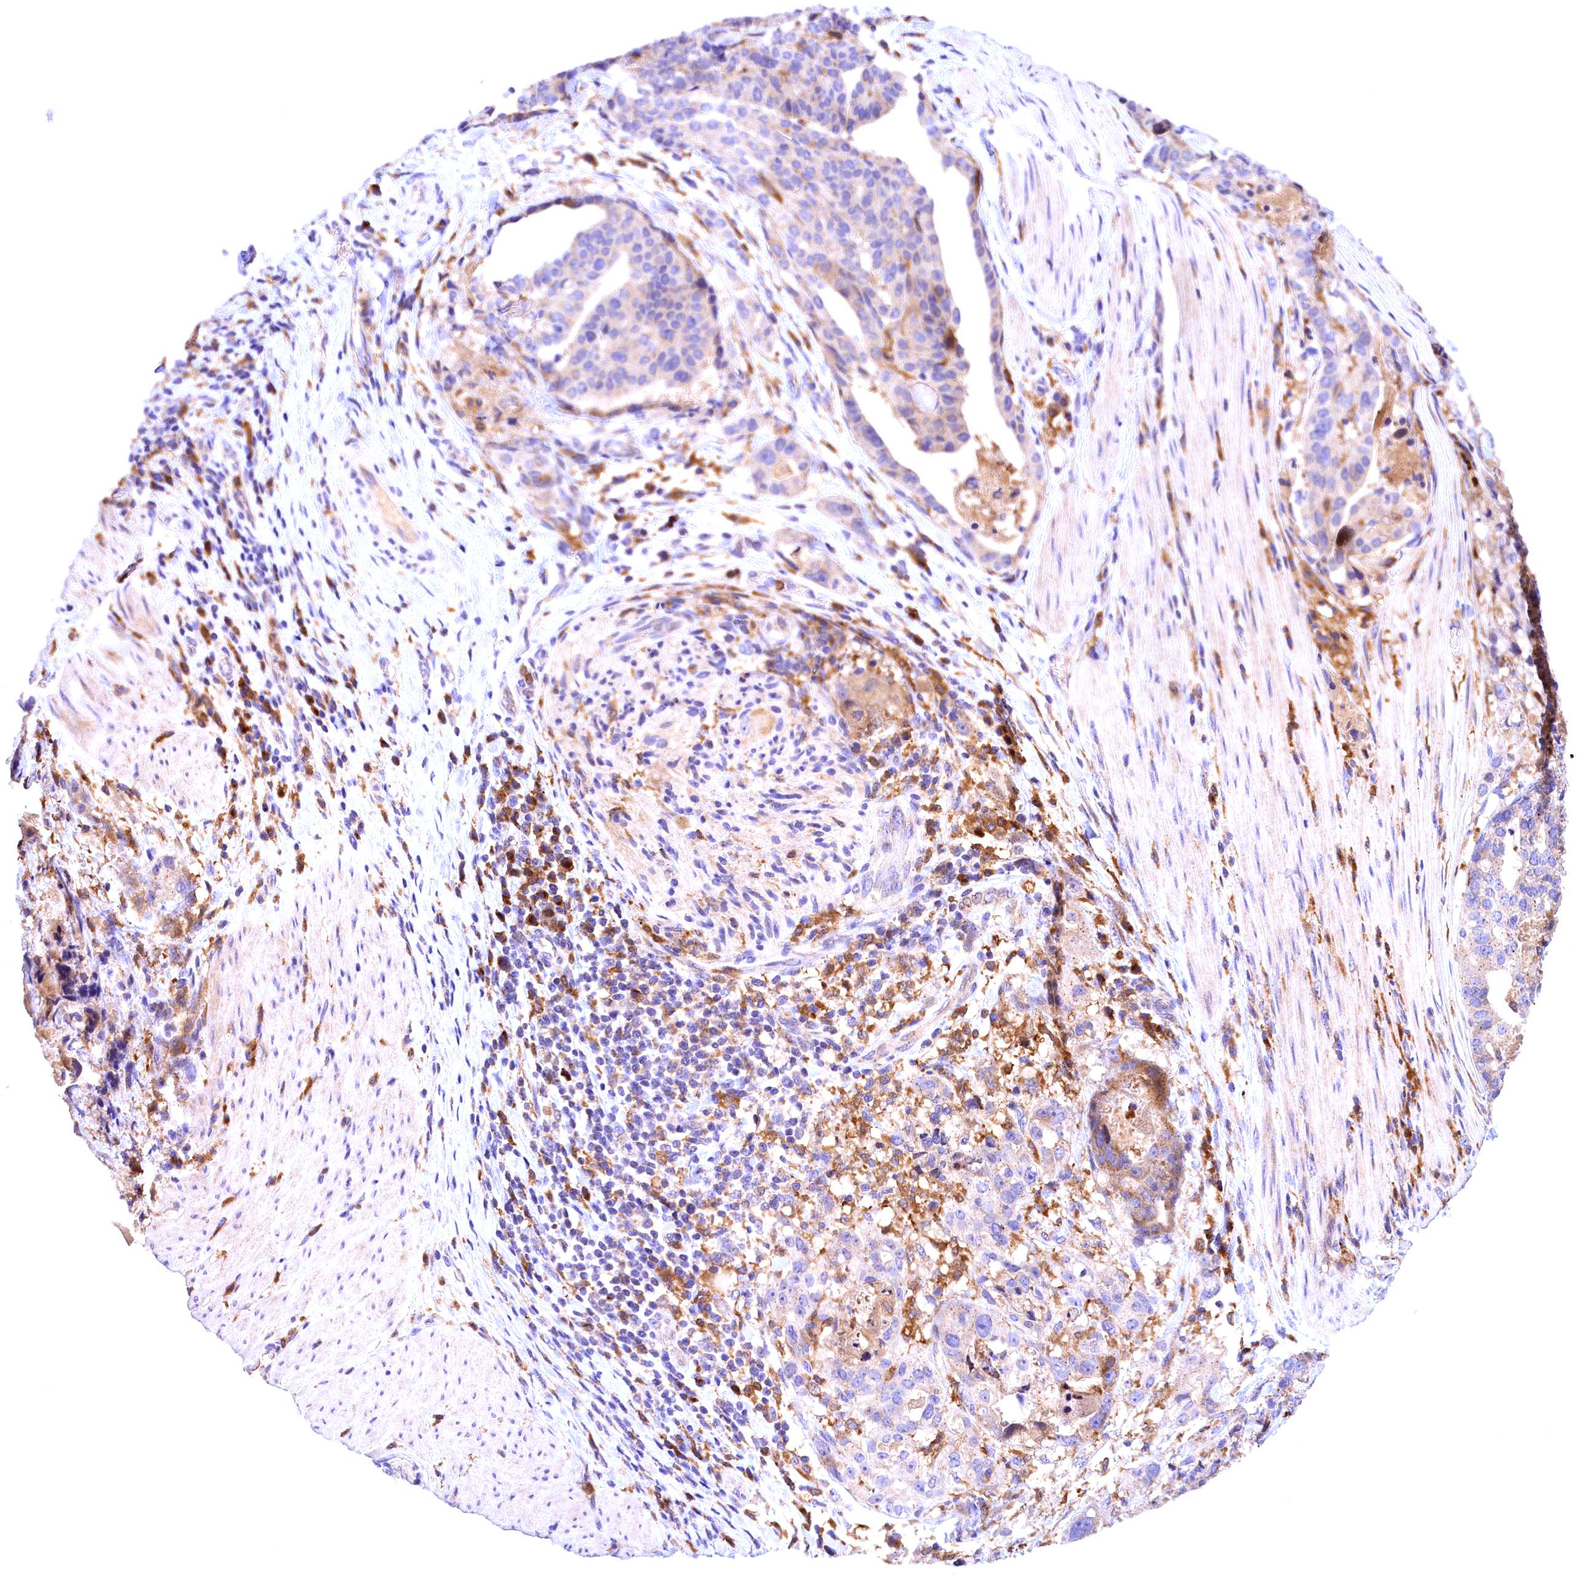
{"staining": {"intensity": "moderate", "quantity": "<25%", "location": "cytoplasmic/membranous"}, "tissue": "stomach cancer", "cell_type": "Tumor cells", "image_type": "cancer", "snomed": [{"axis": "morphology", "description": "Adenocarcinoma, NOS"}, {"axis": "topography", "description": "Stomach"}], "caption": "Immunohistochemistry histopathology image of human stomach cancer (adenocarcinoma) stained for a protein (brown), which demonstrates low levels of moderate cytoplasmic/membranous staining in about <25% of tumor cells.", "gene": "NAIP", "patient": {"sex": "male", "age": 48}}